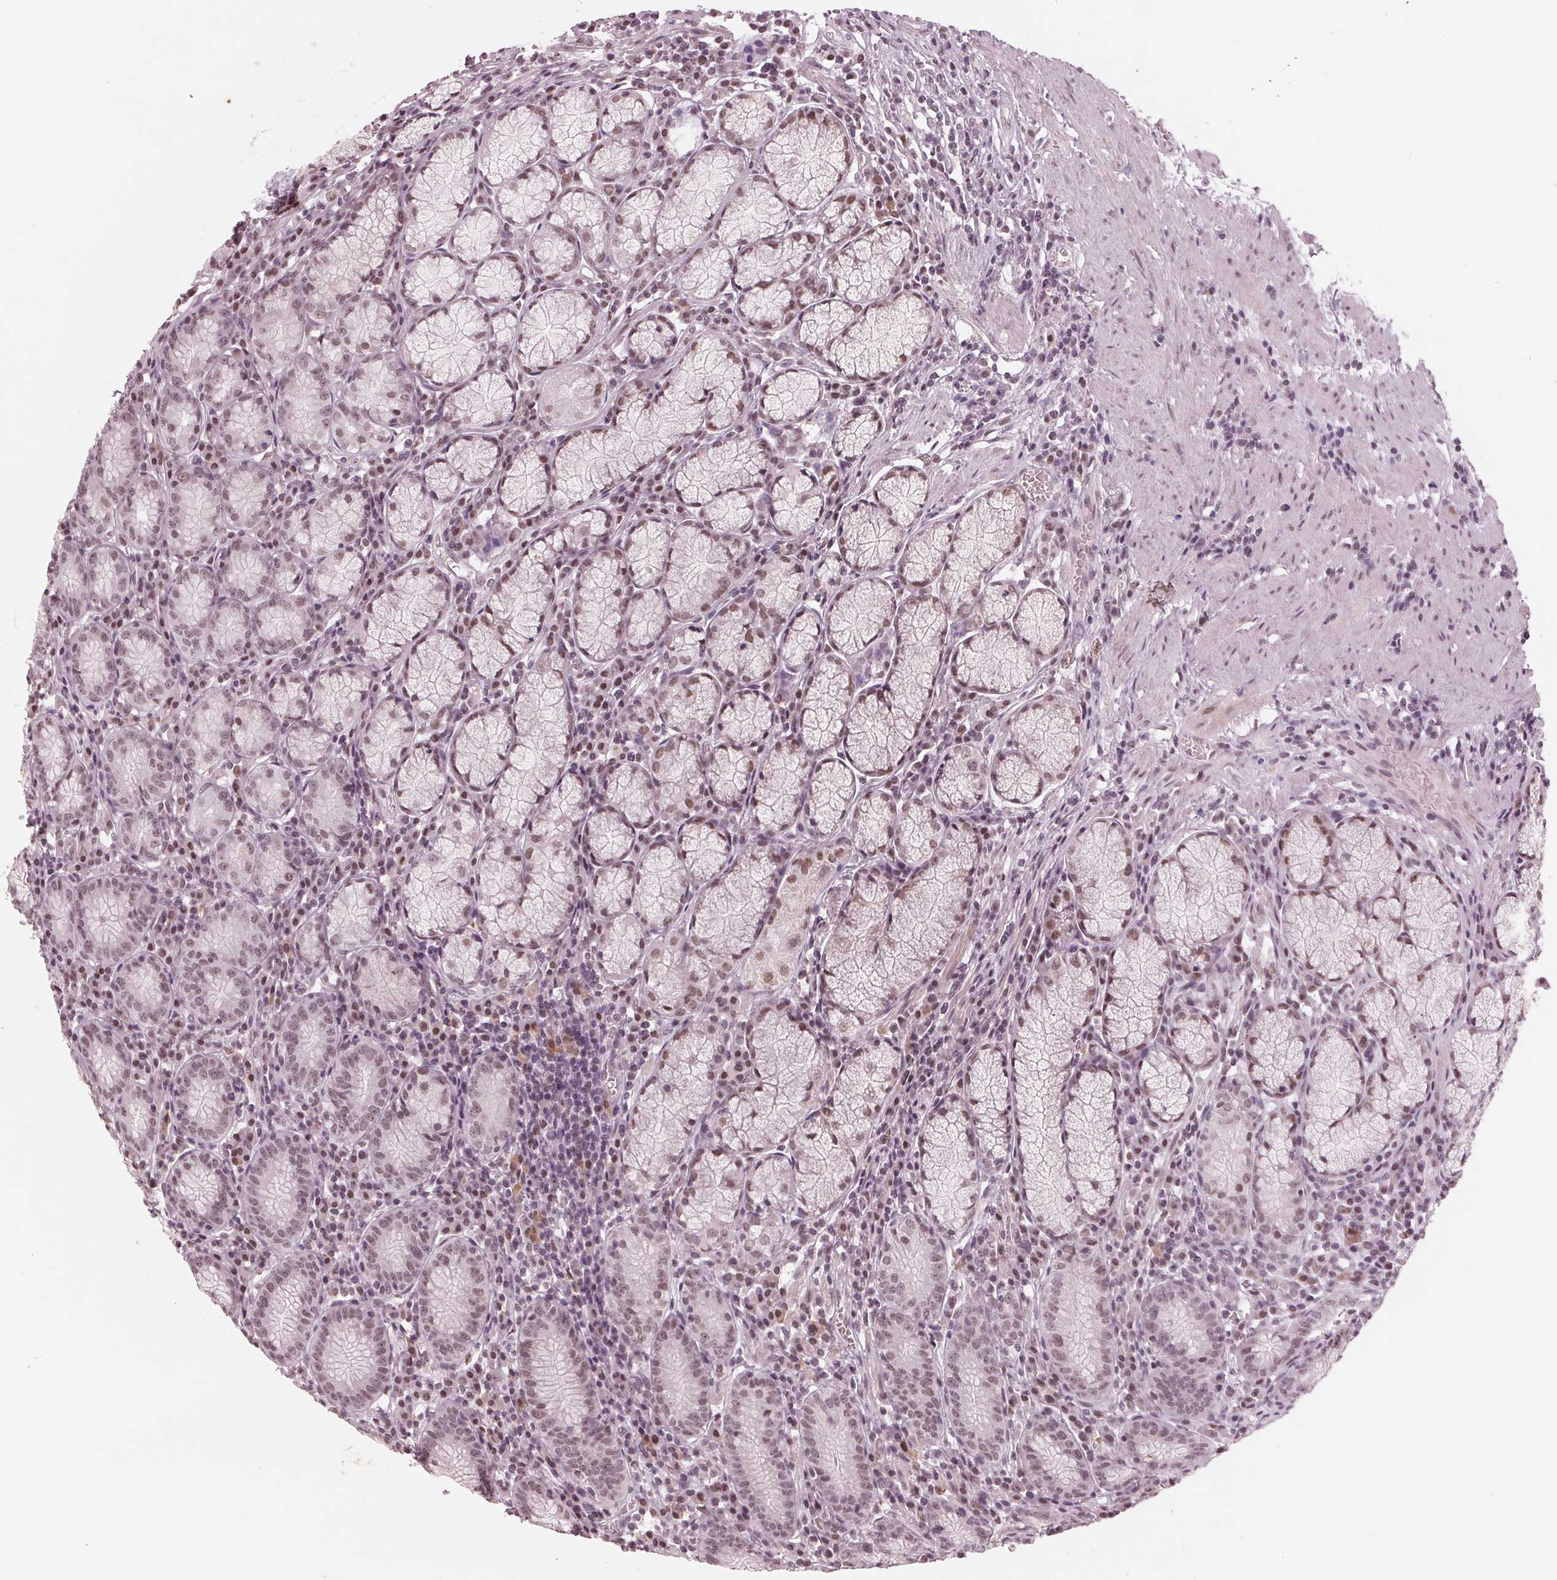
{"staining": {"intensity": "strong", "quantity": "25%-75%", "location": "nuclear"}, "tissue": "stomach", "cell_type": "Glandular cells", "image_type": "normal", "snomed": [{"axis": "morphology", "description": "Normal tissue, NOS"}, {"axis": "topography", "description": "Stomach"}], "caption": "This image shows immunohistochemistry staining of normal stomach, with high strong nuclear expression in approximately 25%-75% of glandular cells.", "gene": "DNMT3L", "patient": {"sex": "male", "age": 55}}